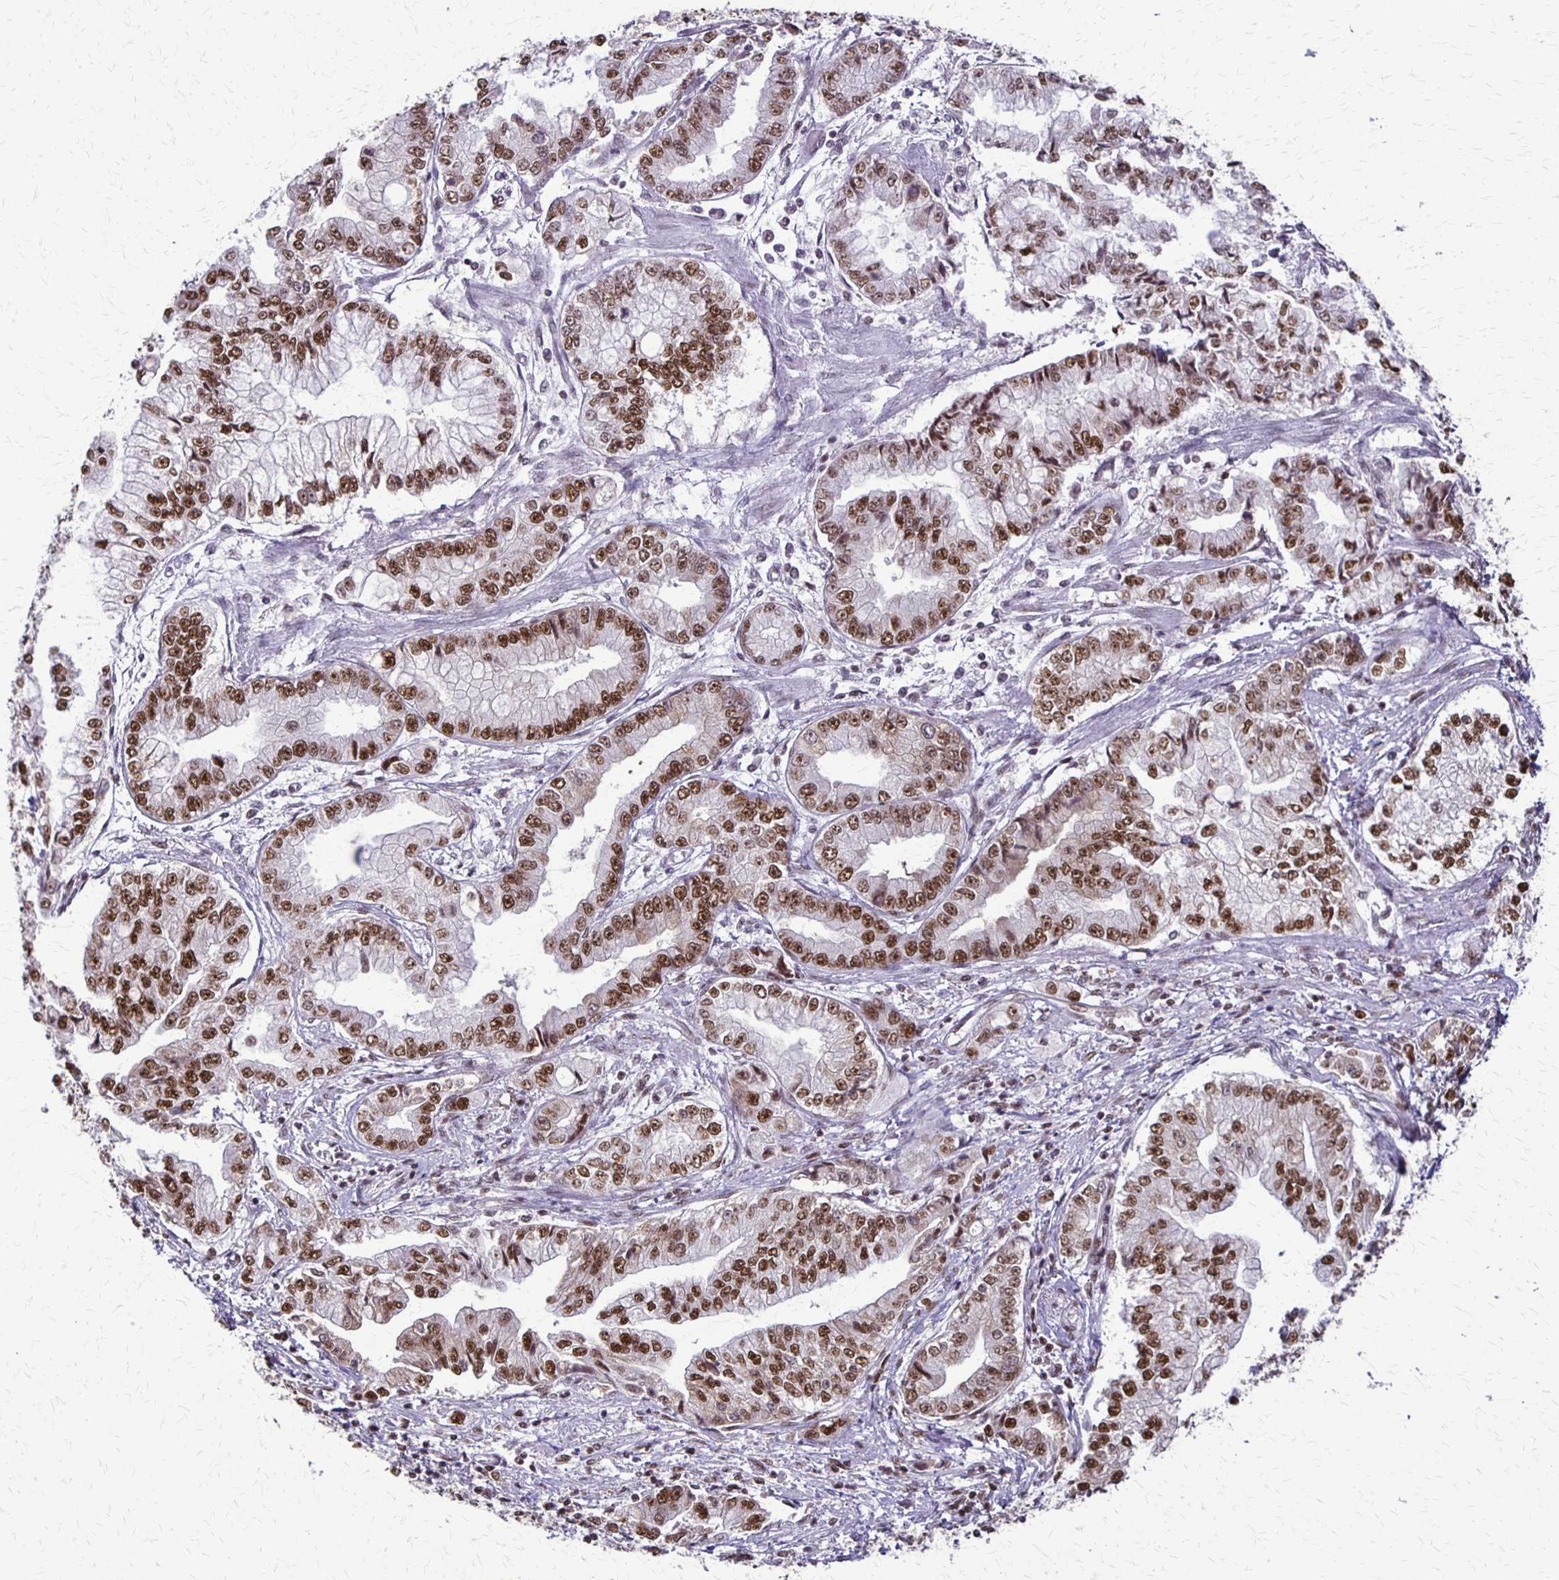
{"staining": {"intensity": "moderate", "quantity": ">75%", "location": "nuclear"}, "tissue": "stomach cancer", "cell_type": "Tumor cells", "image_type": "cancer", "snomed": [{"axis": "morphology", "description": "Adenocarcinoma, NOS"}, {"axis": "topography", "description": "Stomach, upper"}], "caption": "This micrograph reveals stomach cancer stained with IHC to label a protein in brown. The nuclear of tumor cells show moderate positivity for the protein. Nuclei are counter-stained blue.", "gene": "XRCC6", "patient": {"sex": "female", "age": 74}}